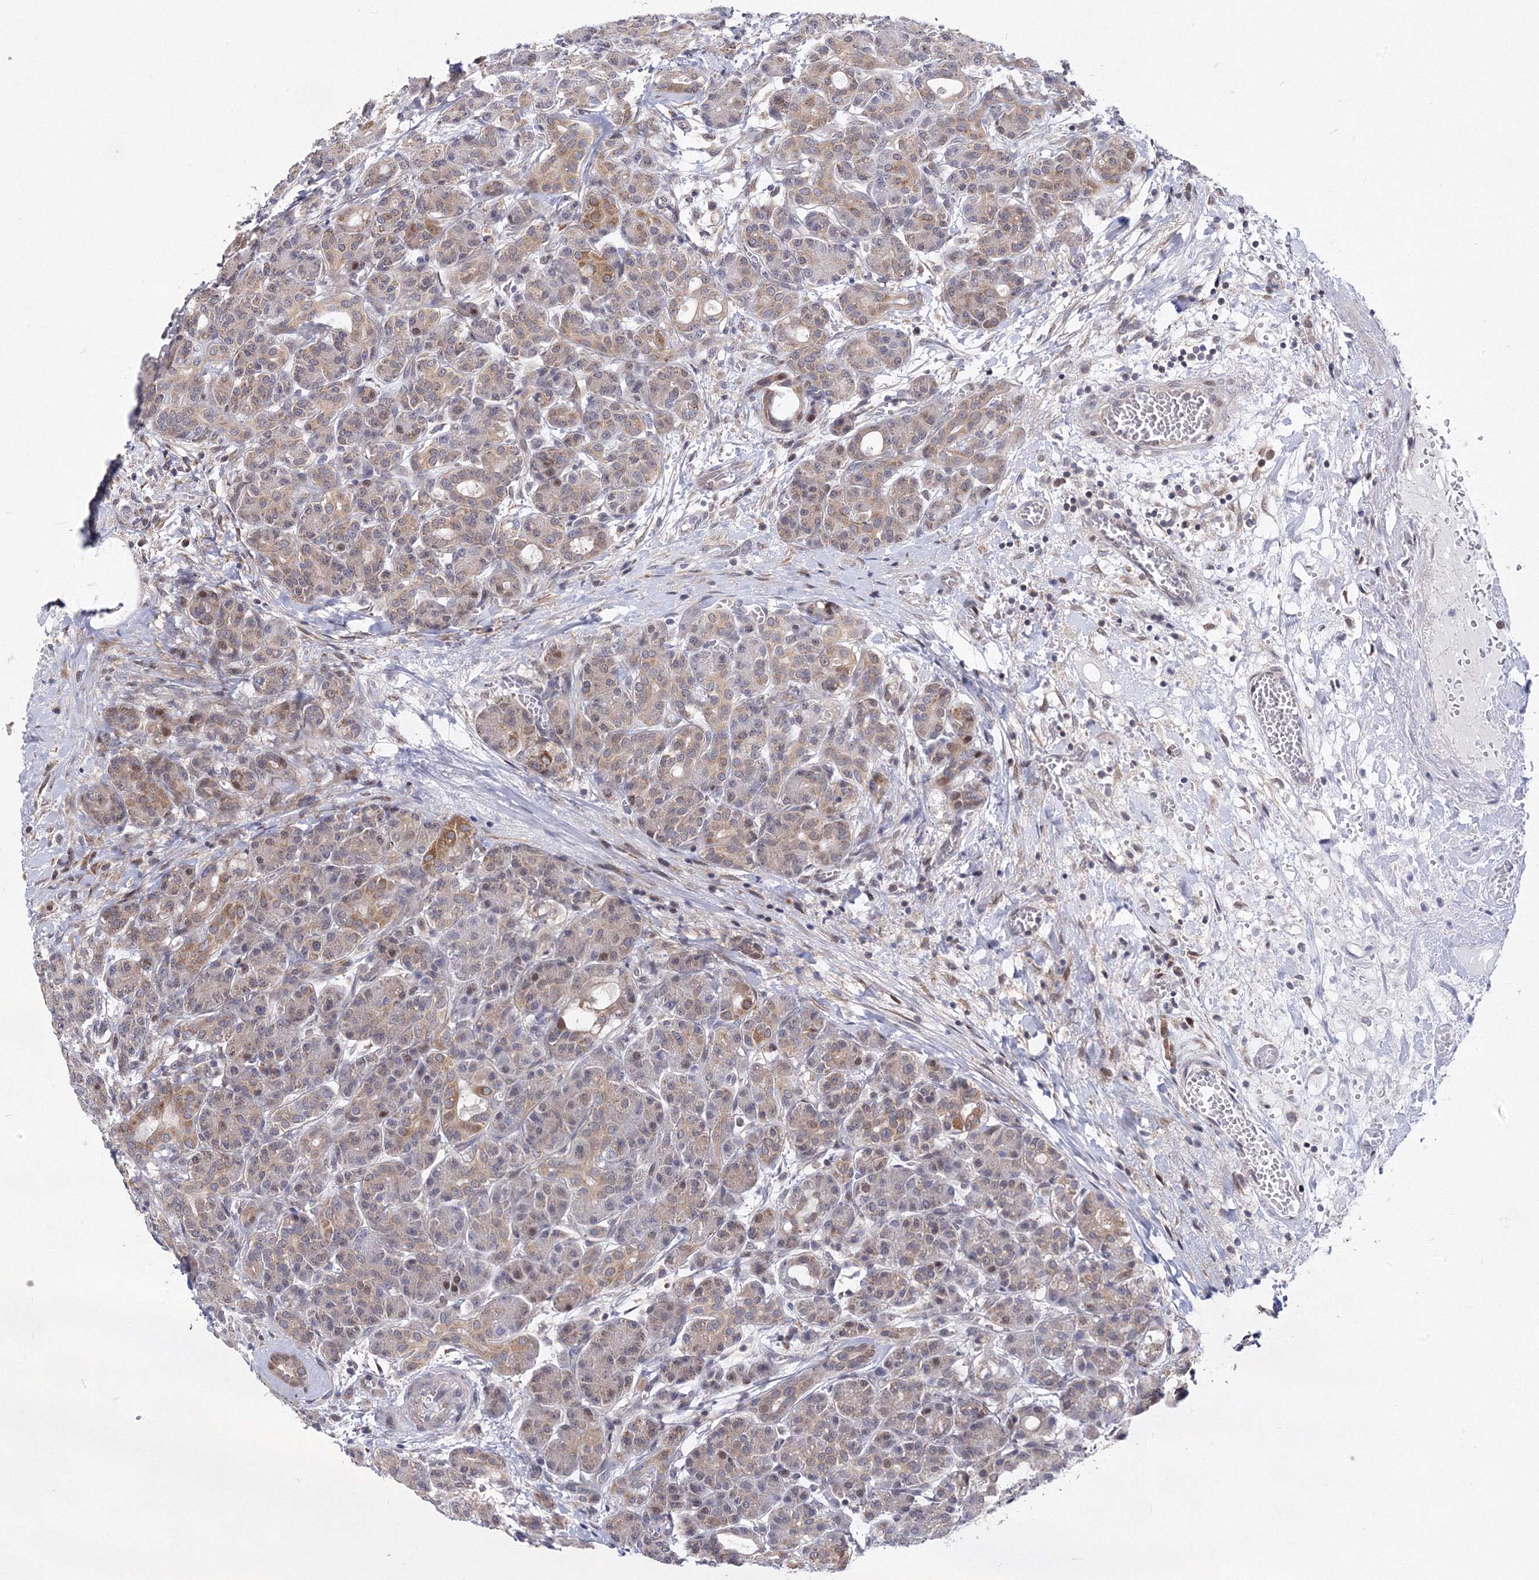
{"staining": {"intensity": "weak", "quantity": ">75%", "location": "cytoplasmic/membranous,nuclear"}, "tissue": "pancreas", "cell_type": "Exocrine glandular cells", "image_type": "normal", "snomed": [{"axis": "morphology", "description": "Normal tissue, NOS"}, {"axis": "topography", "description": "Pancreas"}], "caption": "Immunohistochemistry (IHC) photomicrograph of benign pancreas: pancreas stained using IHC shows low levels of weak protein expression localized specifically in the cytoplasmic/membranous,nuclear of exocrine glandular cells, appearing as a cytoplasmic/membranous,nuclear brown color.", "gene": "GPN1", "patient": {"sex": "male", "age": 63}}